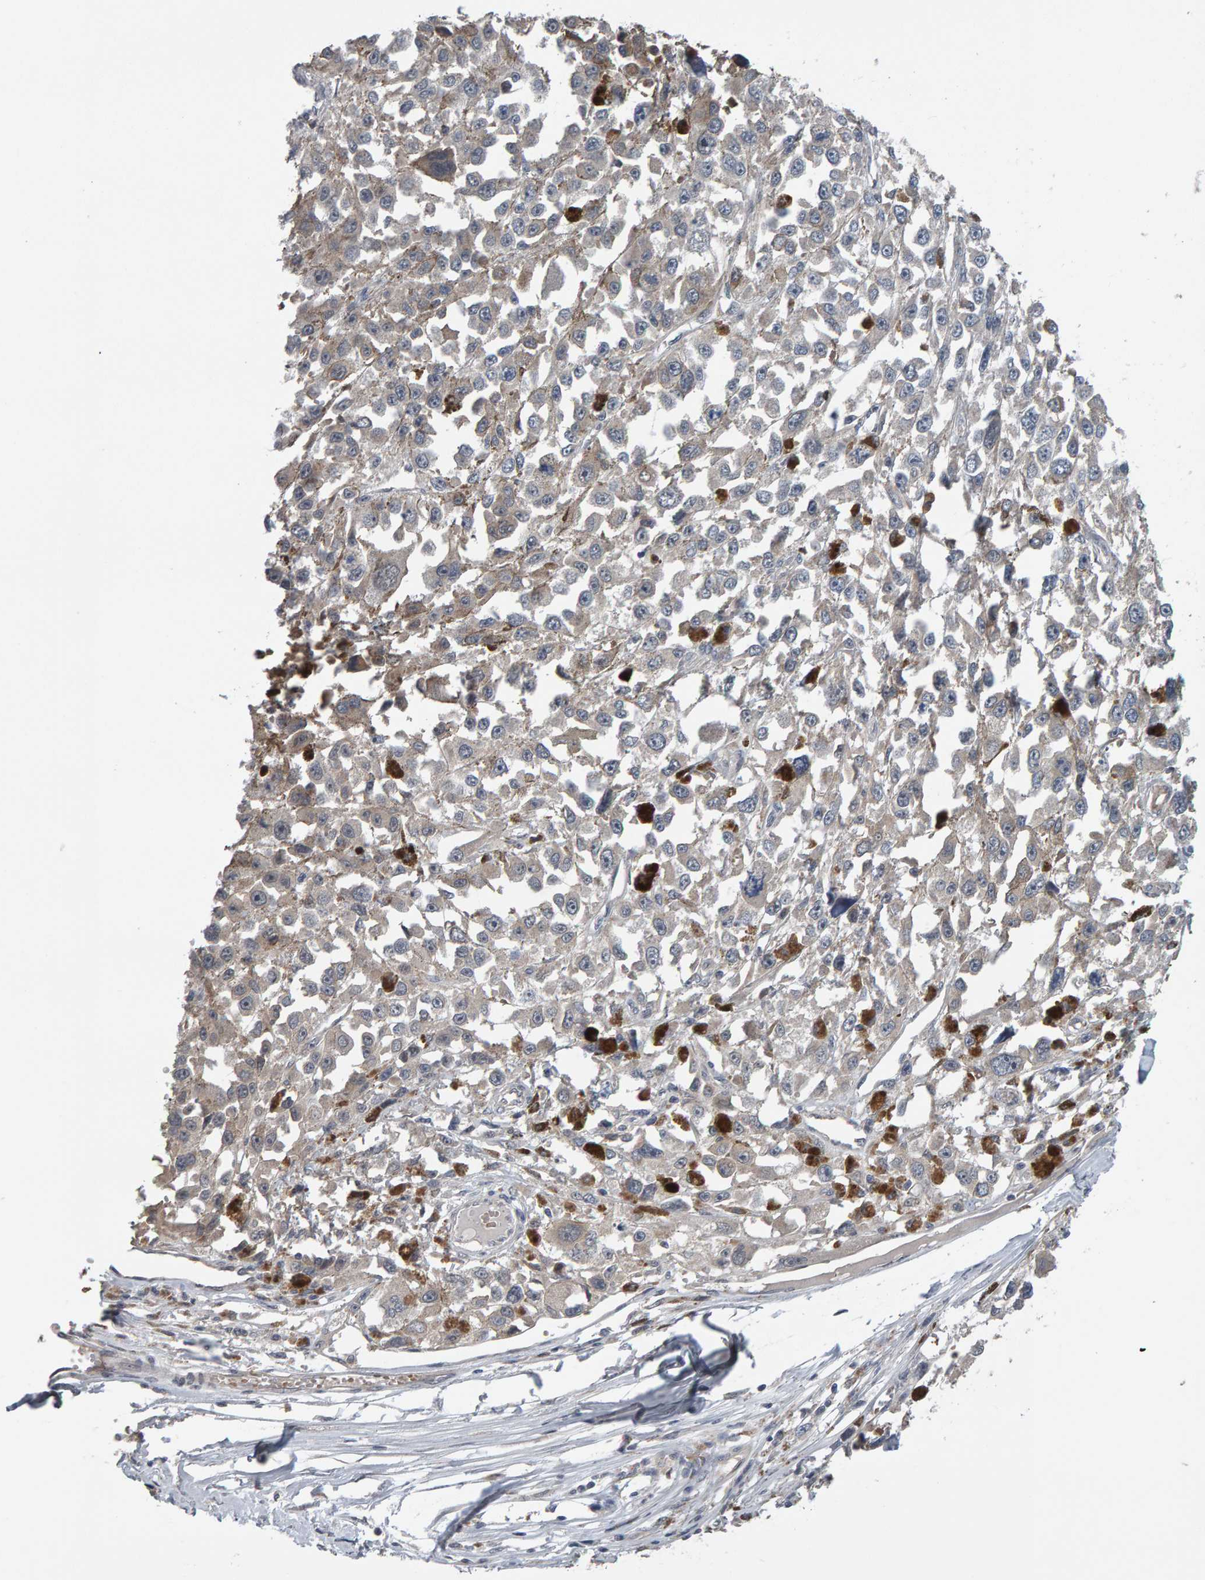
{"staining": {"intensity": "negative", "quantity": "none", "location": "none"}, "tissue": "melanoma", "cell_type": "Tumor cells", "image_type": "cancer", "snomed": [{"axis": "morphology", "description": "Malignant melanoma, Metastatic site"}, {"axis": "topography", "description": "Lymph node"}], "caption": "Photomicrograph shows no protein positivity in tumor cells of malignant melanoma (metastatic site) tissue.", "gene": "COASY", "patient": {"sex": "male", "age": 59}}